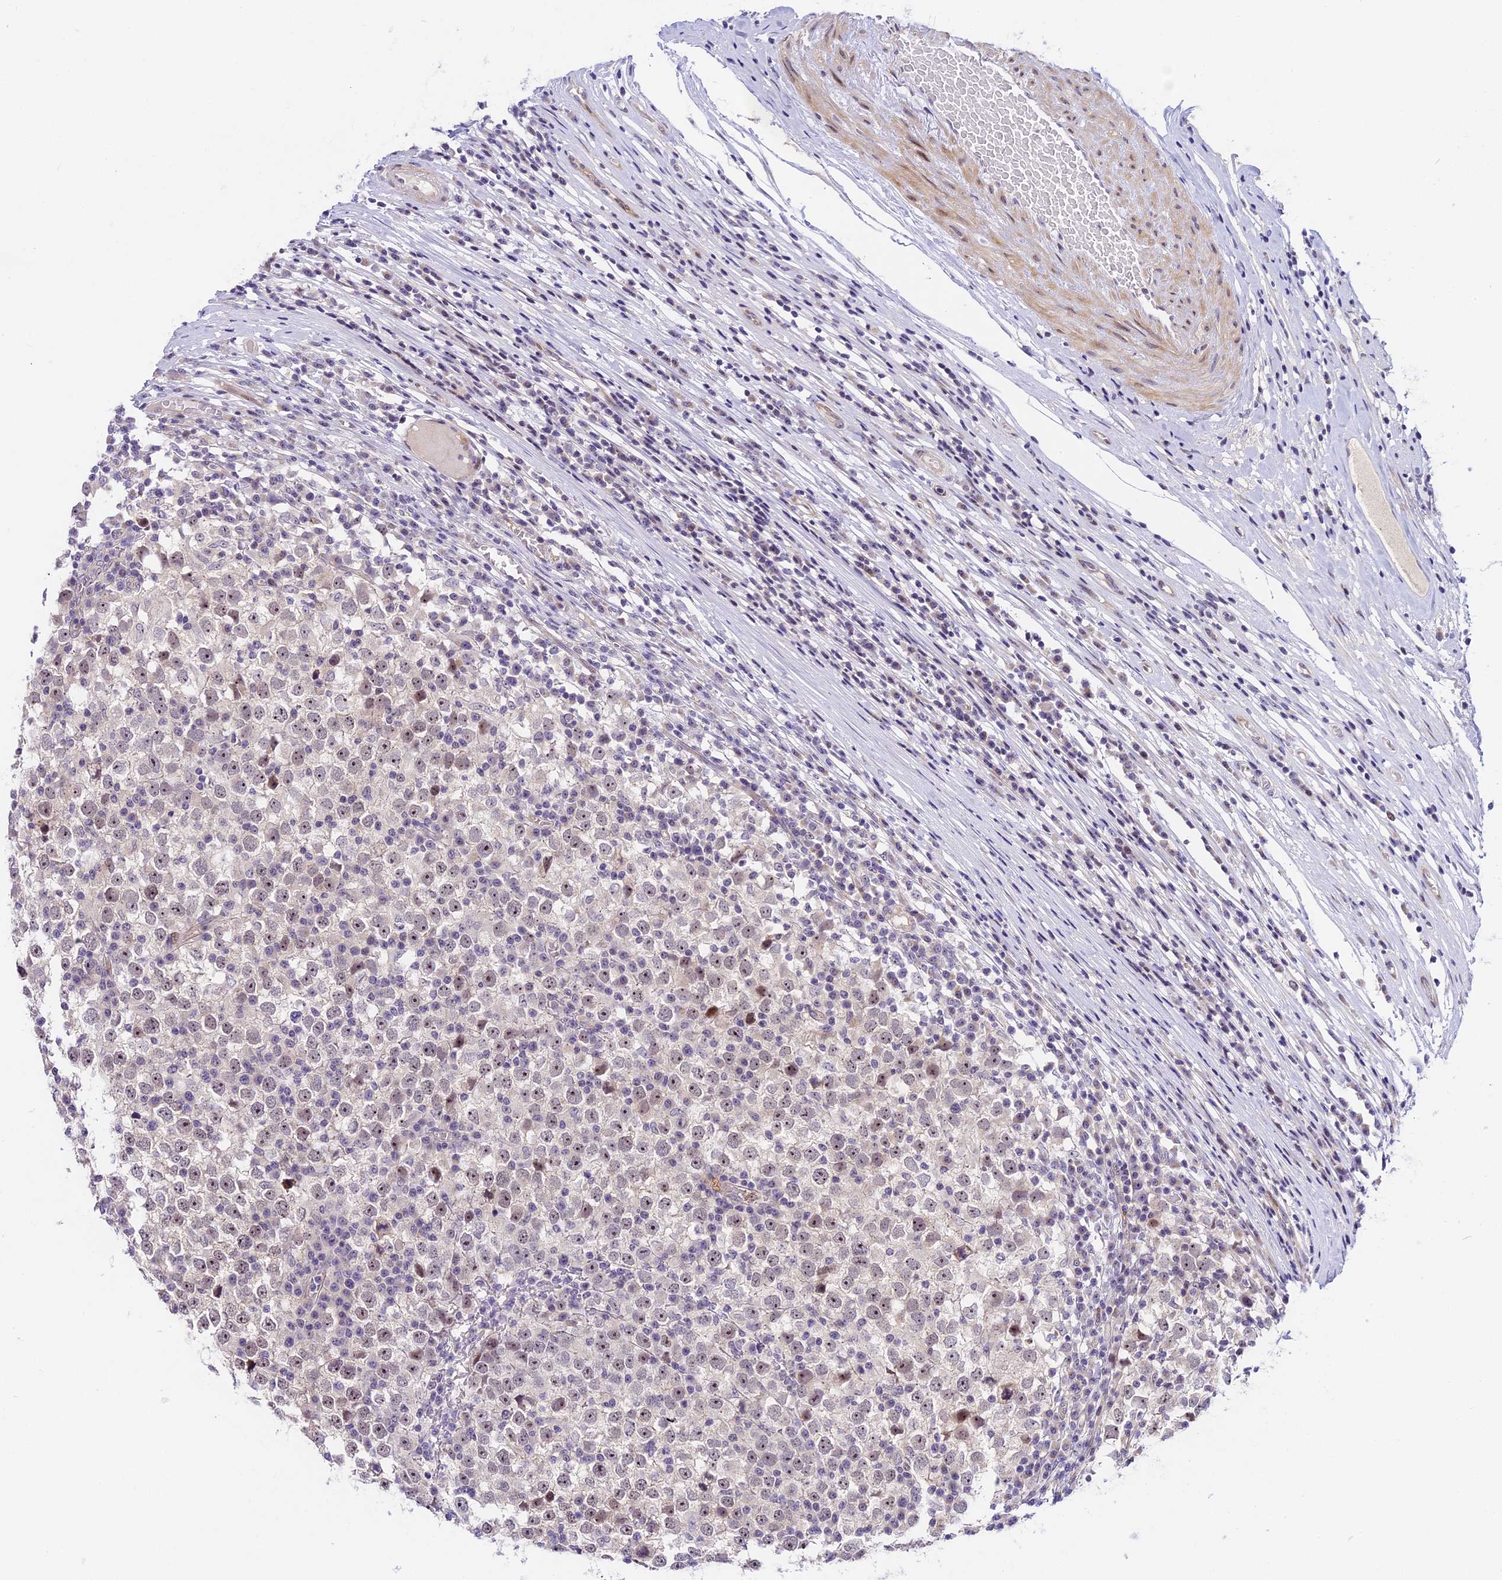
{"staining": {"intensity": "moderate", "quantity": "25%-75%", "location": "nuclear"}, "tissue": "testis cancer", "cell_type": "Tumor cells", "image_type": "cancer", "snomed": [{"axis": "morphology", "description": "Seminoma, NOS"}, {"axis": "topography", "description": "Testis"}], "caption": "This is a micrograph of IHC staining of testis cancer, which shows moderate expression in the nuclear of tumor cells.", "gene": "MIDN", "patient": {"sex": "male", "age": 65}}